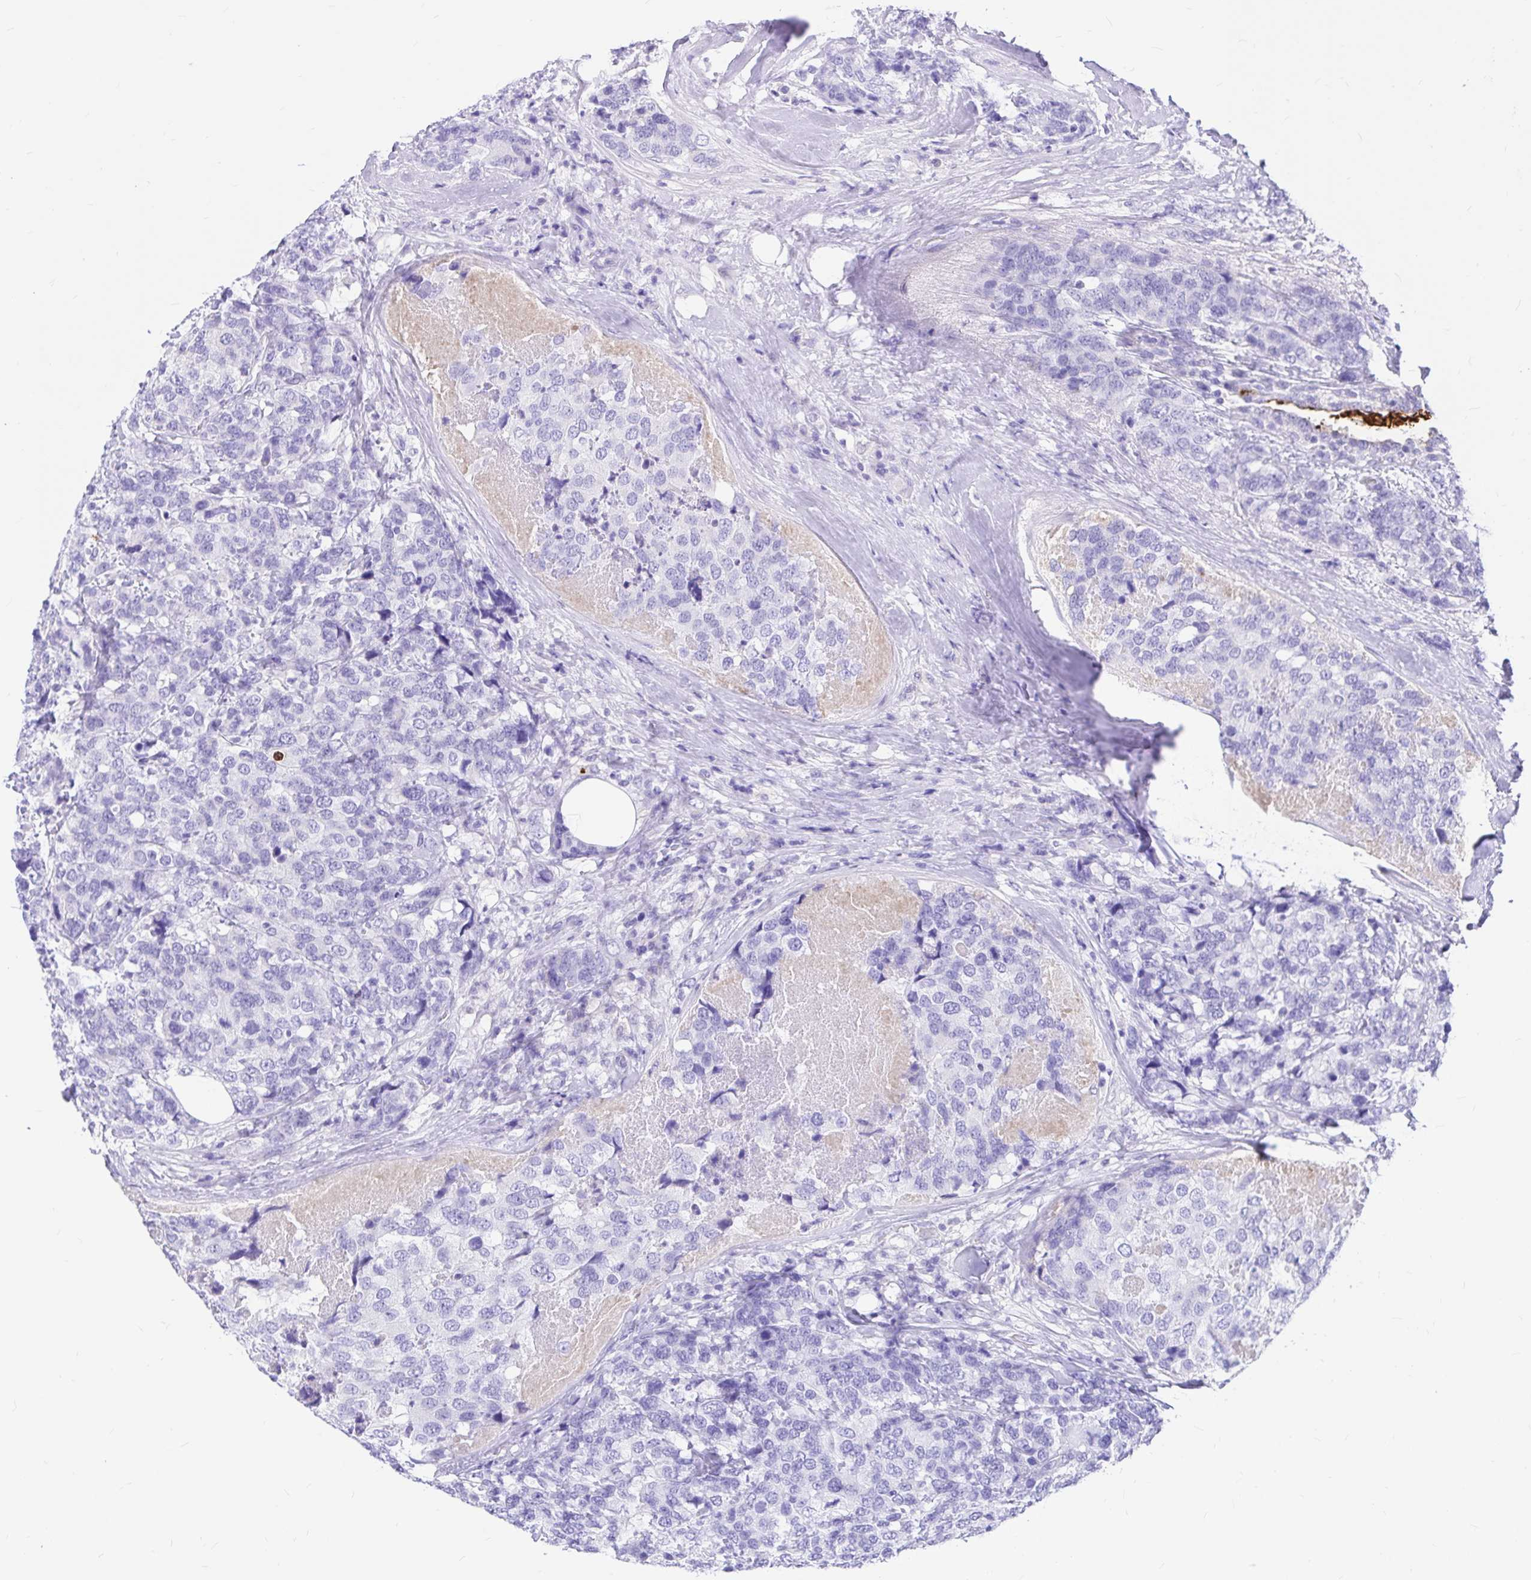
{"staining": {"intensity": "negative", "quantity": "none", "location": "none"}, "tissue": "breast cancer", "cell_type": "Tumor cells", "image_type": "cancer", "snomed": [{"axis": "morphology", "description": "Lobular carcinoma"}, {"axis": "topography", "description": "Breast"}], "caption": "Immunohistochemistry (IHC) photomicrograph of neoplastic tissue: human breast cancer stained with DAB demonstrates no significant protein expression in tumor cells. (DAB immunohistochemistry (IHC) with hematoxylin counter stain).", "gene": "CLEC1B", "patient": {"sex": "female", "age": 59}}